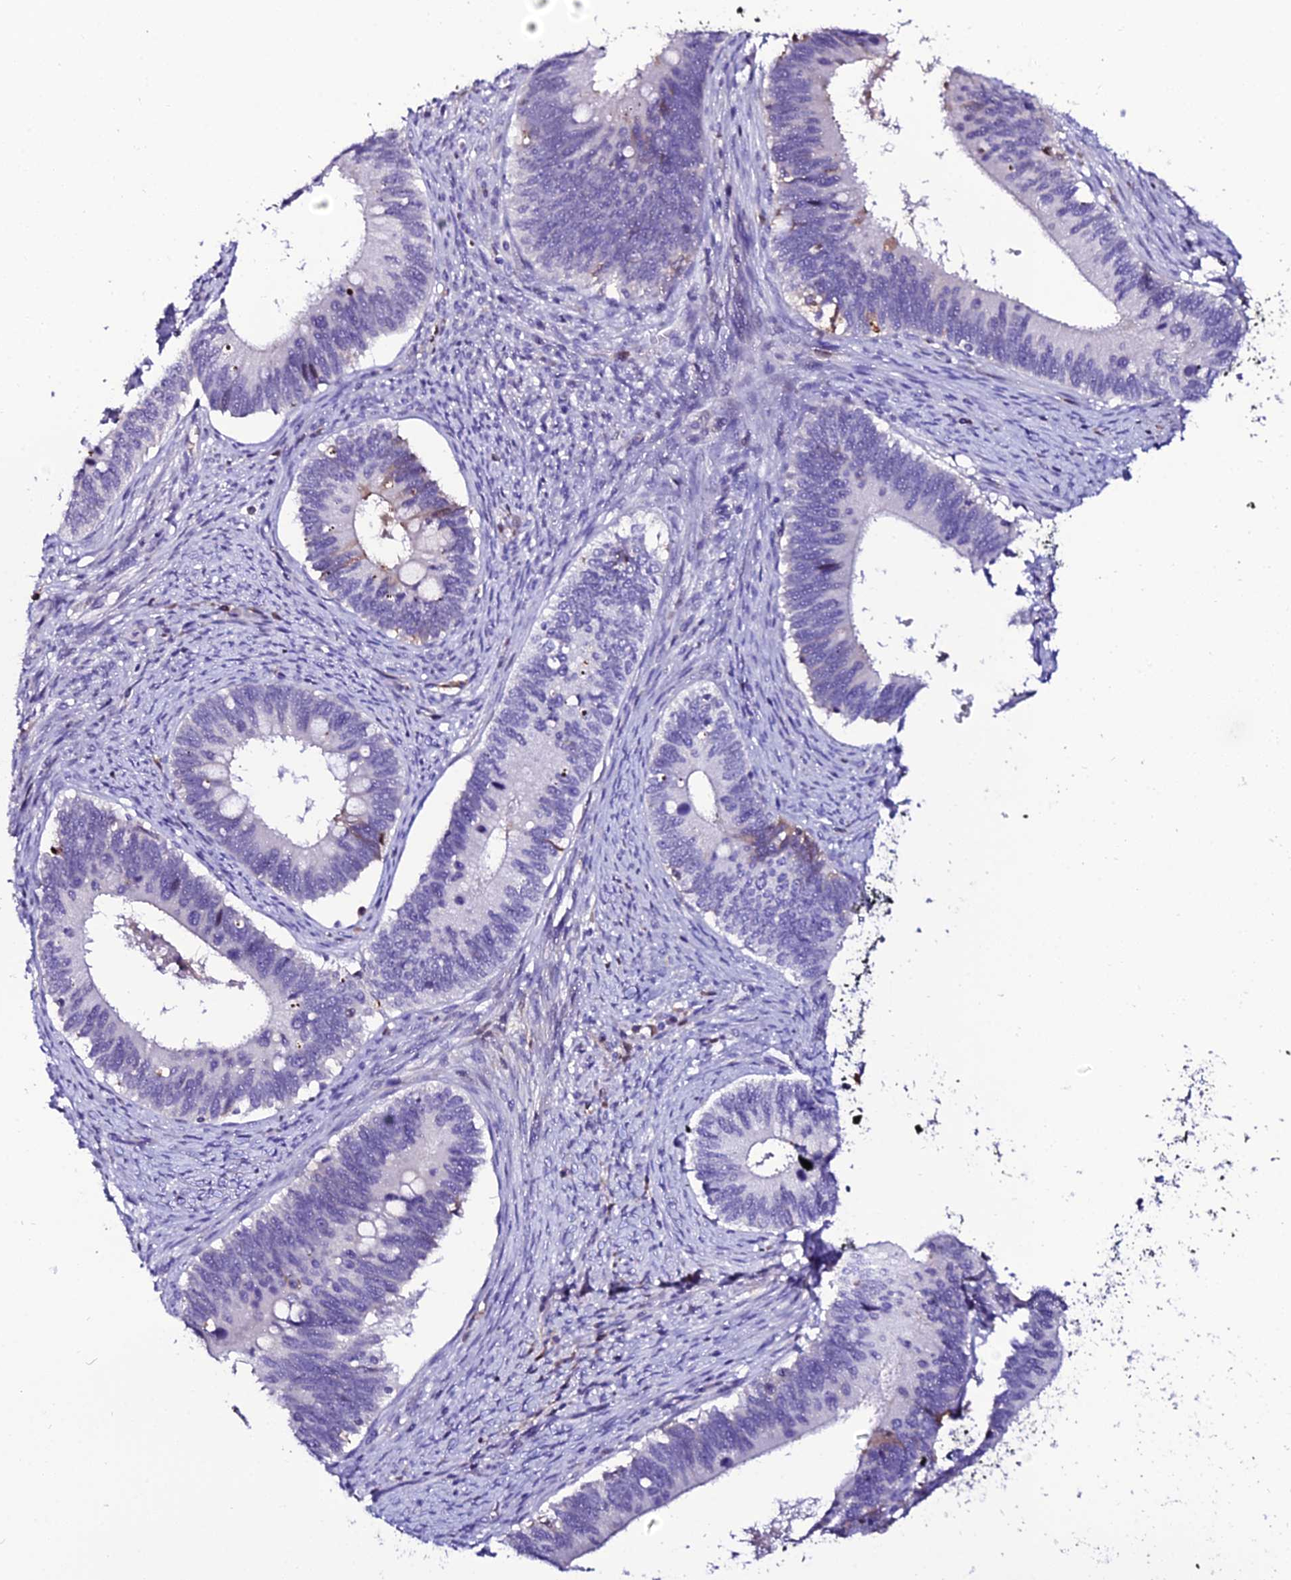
{"staining": {"intensity": "negative", "quantity": "none", "location": "none"}, "tissue": "cervical cancer", "cell_type": "Tumor cells", "image_type": "cancer", "snomed": [{"axis": "morphology", "description": "Adenocarcinoma, NOS"}, {"axis": "topography", "description": "Cervix"}], "caption": "Image shows no significant protein expression in tumor cells of cervical cancer. Nuclei are stained in blue.", "gene": "DEFB132", "patient": {"sex": "female", "age": 42}}